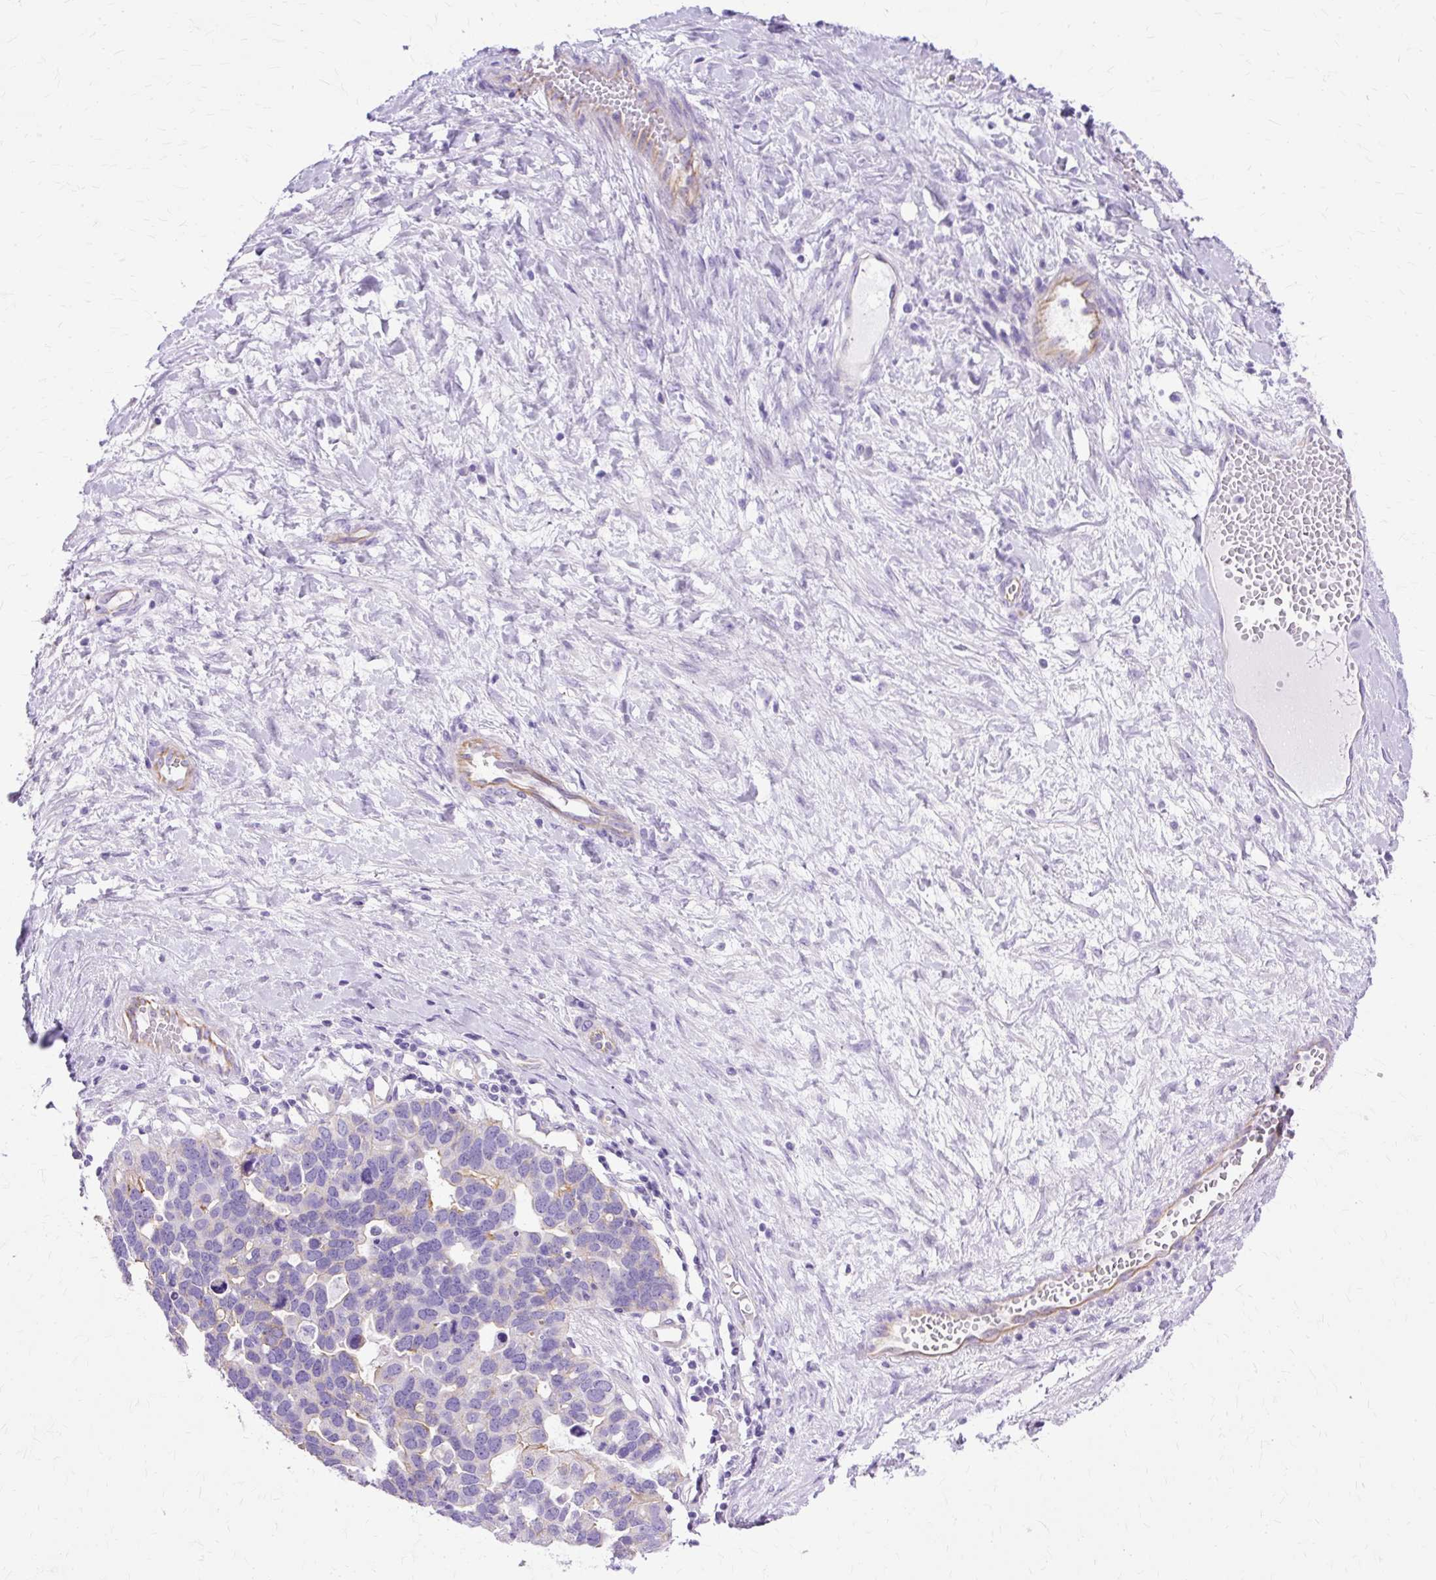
{"staining": {"intensity": "negative", "quantity": "none", "location": "none"}, "tissue": "ovarian cancer", "cell_type": "Tumor cells", "image_type": "cancer", "snomed": [{"axis": "morphology", "description": "Cystadenocarcinoma, serous, NOS"}, {"axis": "topography", "description": "Ovary"}], "caption": "The photomicrograph reveals no significant positivity in tumor cells of serous cystadenocarcinoma (ovarian).", "gene": "MYO6", "patient": {"sex": "female", "age": 54}}